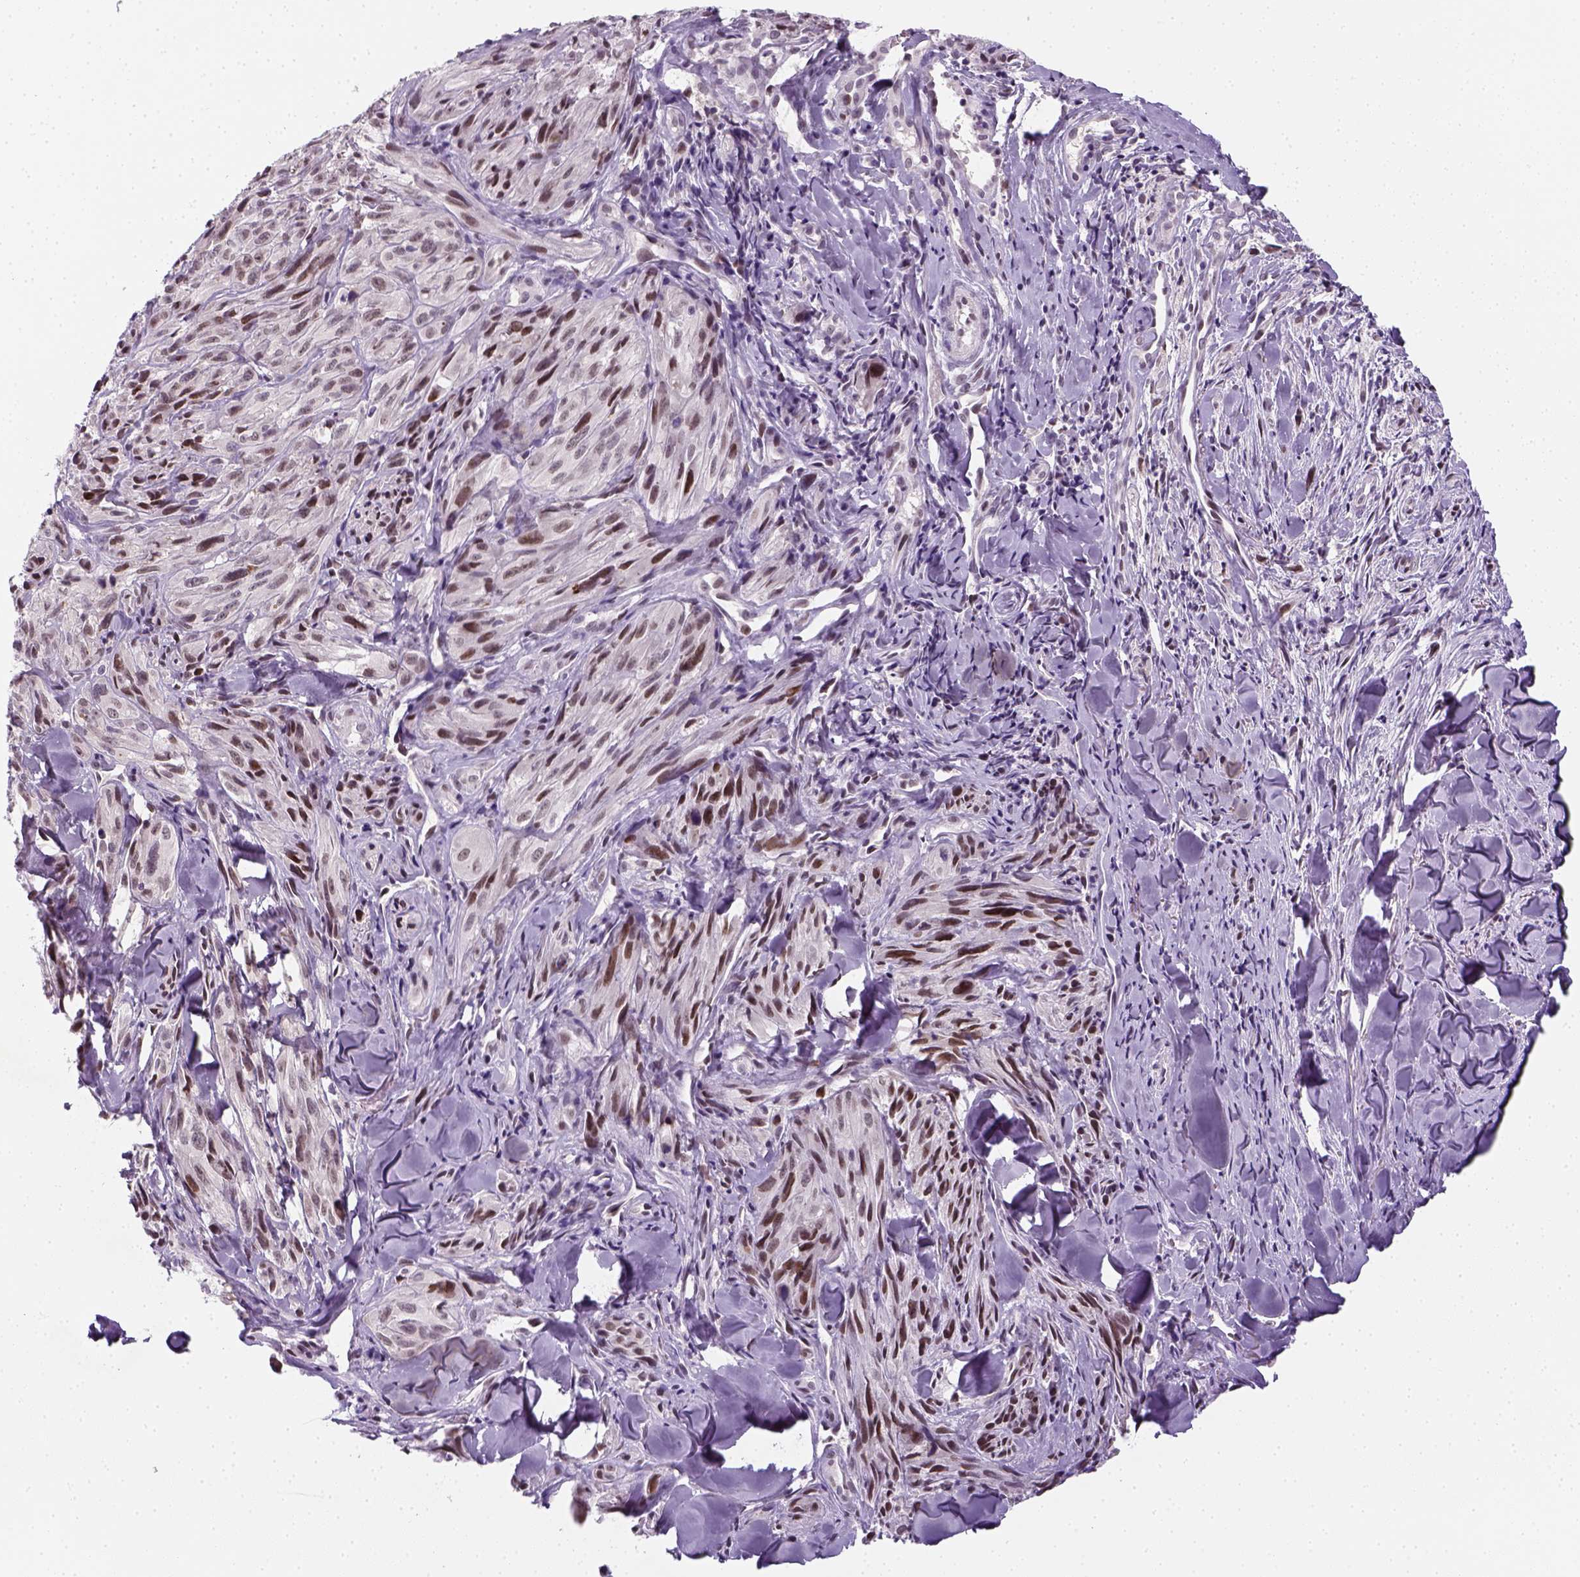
{"staining": {"intensity": "moderate", "quantity": "25%-75%", "location": "nuclear"}, "tissue": "melanoma", "cell_type": "Tumor cells", "image_type": "cancer", "snomed": [{"axis": "morphology", "description": "Malignant melanoma, NOS"}, {"axis": "topography", "description": "Skin"}], "caption": "DAB (3,3'-diaminobenzidine) immunohistochemical staining of human malignant melanoma displays moderate nuclear protein expression in approximately 25%-75% of tumor cells.", "gene": "MAGEB3", "patient": {"sex": "male", "age": 67}}